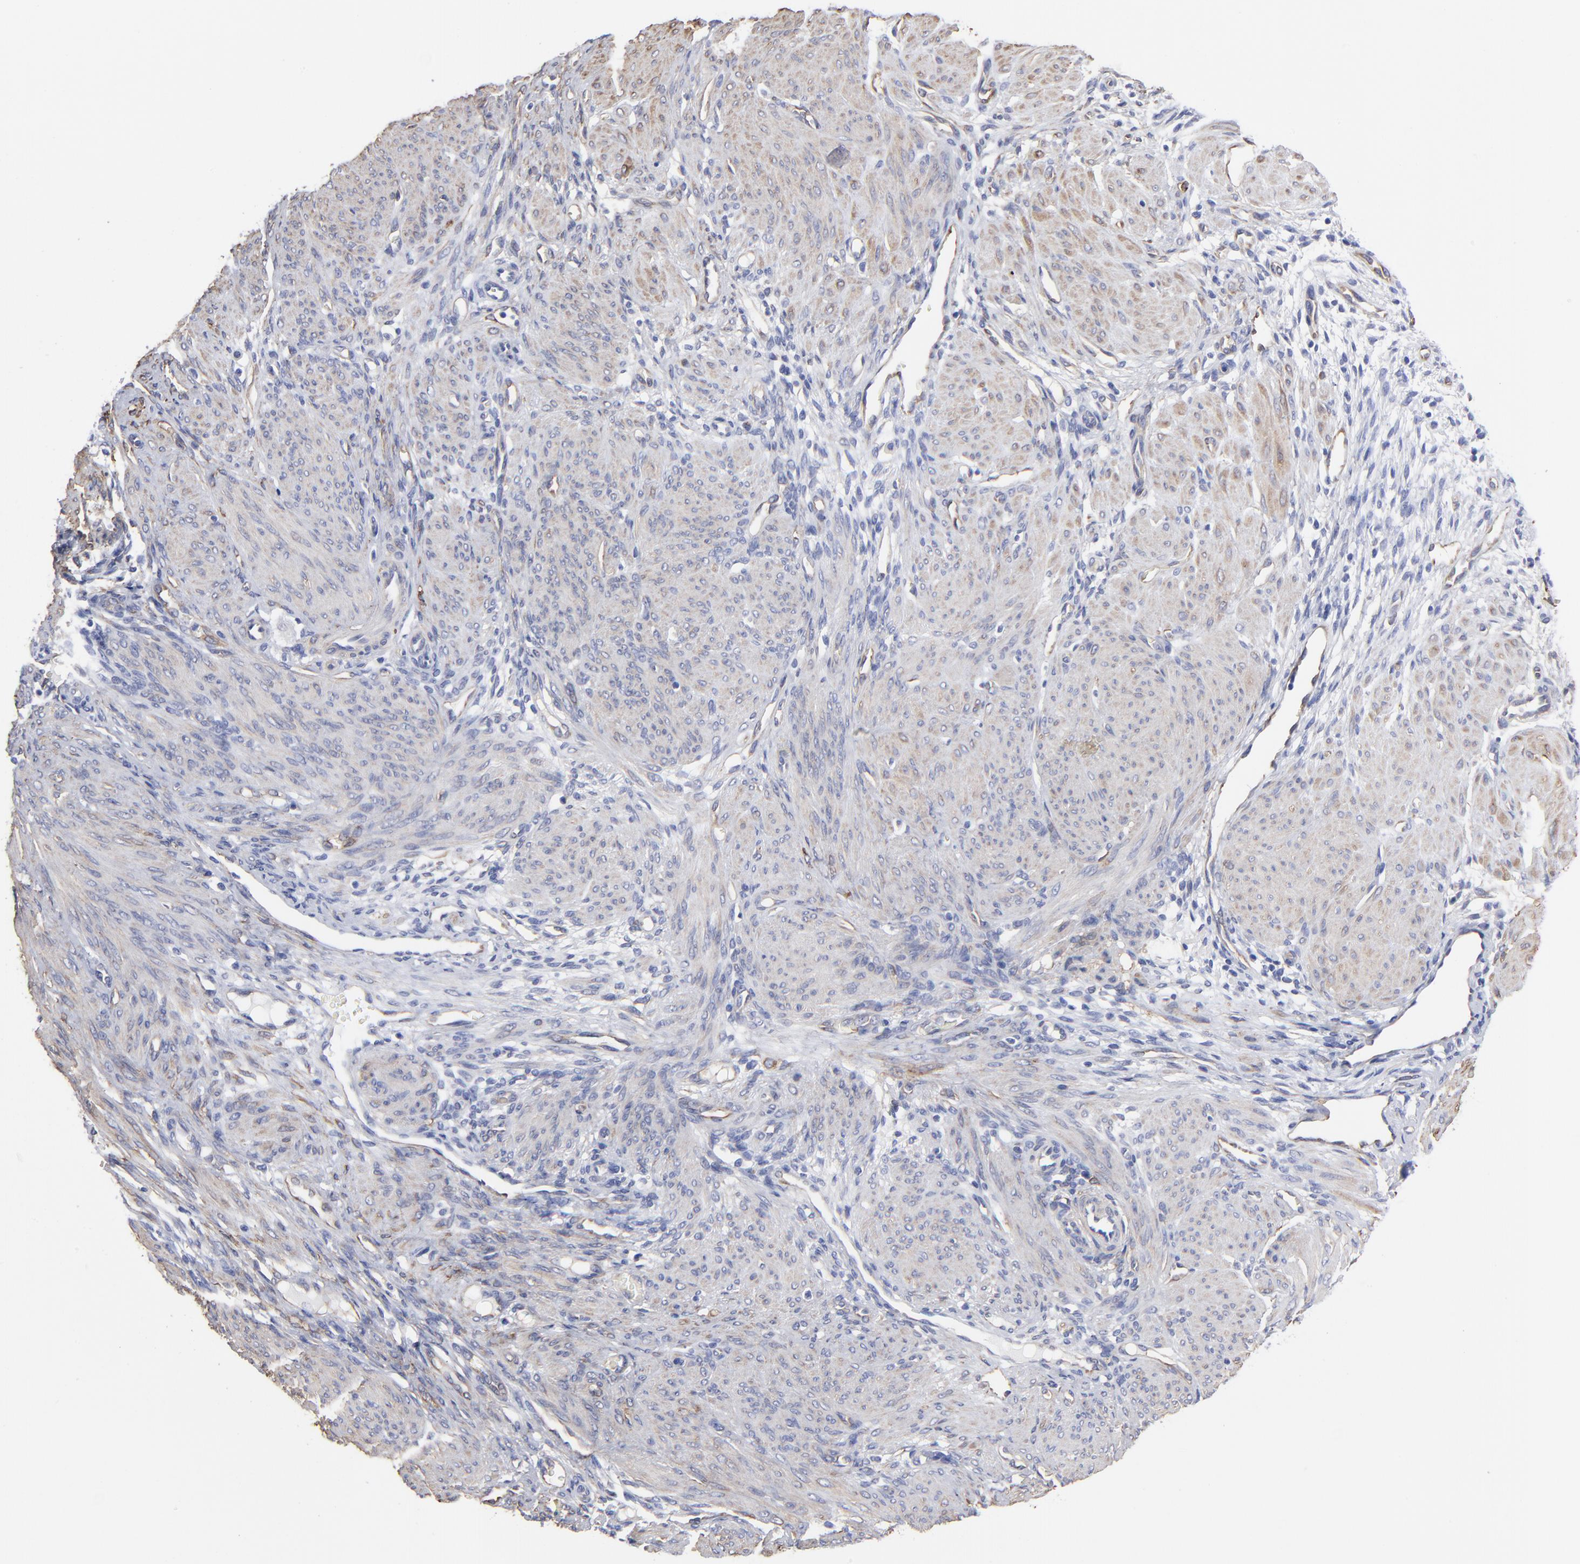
{"staining": {"intensity": "moderate", "quantity": "<25%", "location": "cytoplasmic/membranous"}, "tissue": "endometrium", "cell_type": "Cells in endometrial stroma", "image_type": "normal", "snomed": [{"axis": "morphology", "description": "Normal tissue, NOS"}, {"axis": "topography", "description": "Endometrium"}], "caption": "Immunohistochemistry (IHC) of unremarkable human endometrium displays low levels of moderate cytoplasmic/membranous expression in about <25% of cells in endometrial stroma. (DAB (3,3'-diaminobenzidine) IHC with brightfield microscopy, high magnification).", "gene": "CILP", "patient": {"sex": "female", "age": 72}}